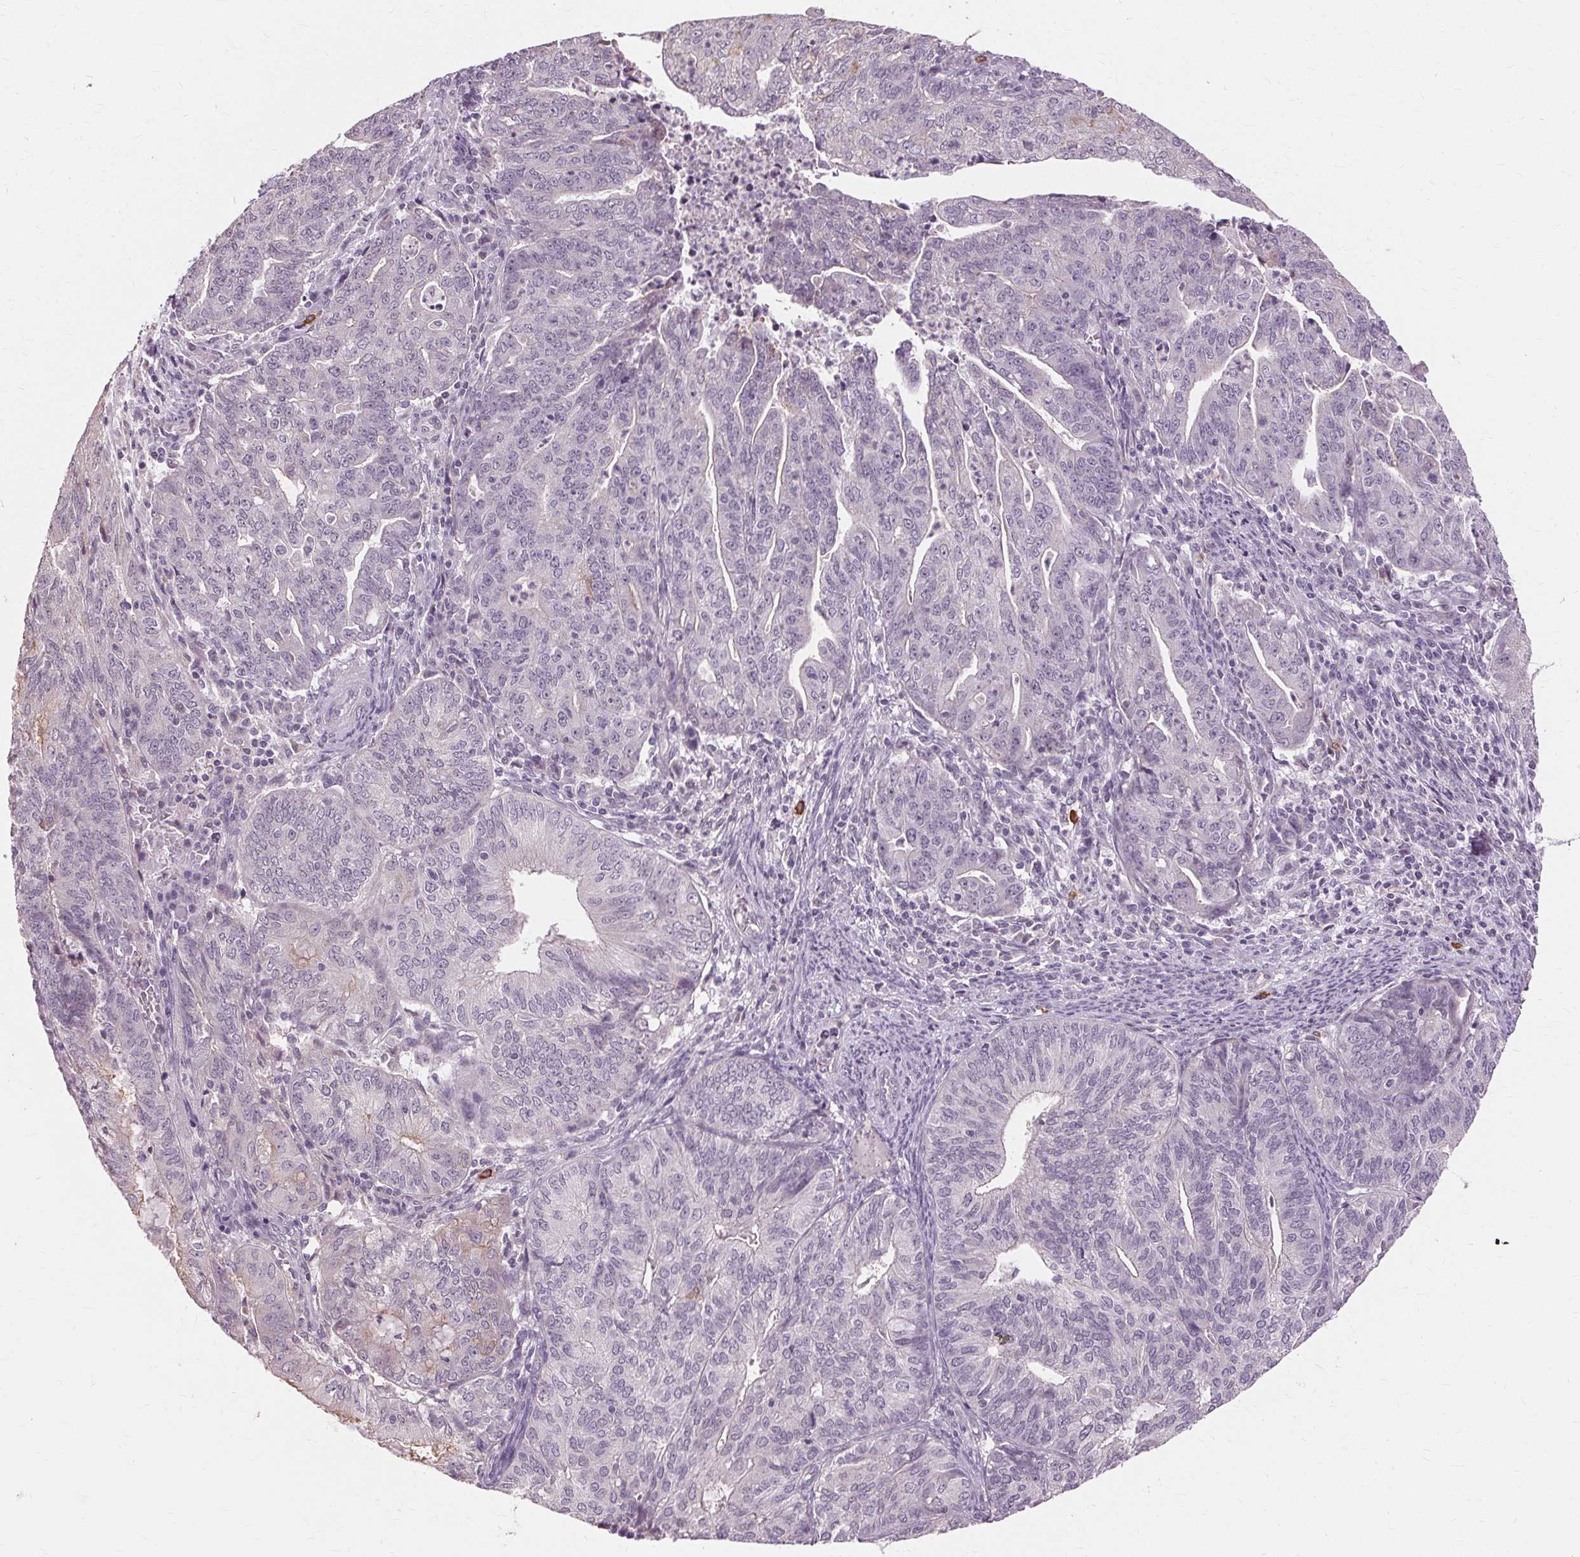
{"staining": {"intensity": "negative", "quantity": "none", "location": "none"}, "tissue": "endometrial cancer", "cell_type": "Tumor cells", "image_type": "cancer", "snomed": [{"axis": "morphology", "description": "Adenocarcinoma, NOS"}, {"axis": "topography", "description": "Endometrium"}], "caption": "DAB immunohistochemical staining of adenocarcinoma (endometrial) shows no significant positivity in tumor cells. (DAB (3,3'-diaminobenzidine) immunohistochemistry, high magnification).", "gene": "SIGLEC6", "patient": {"sex": "female", "age": 82}}